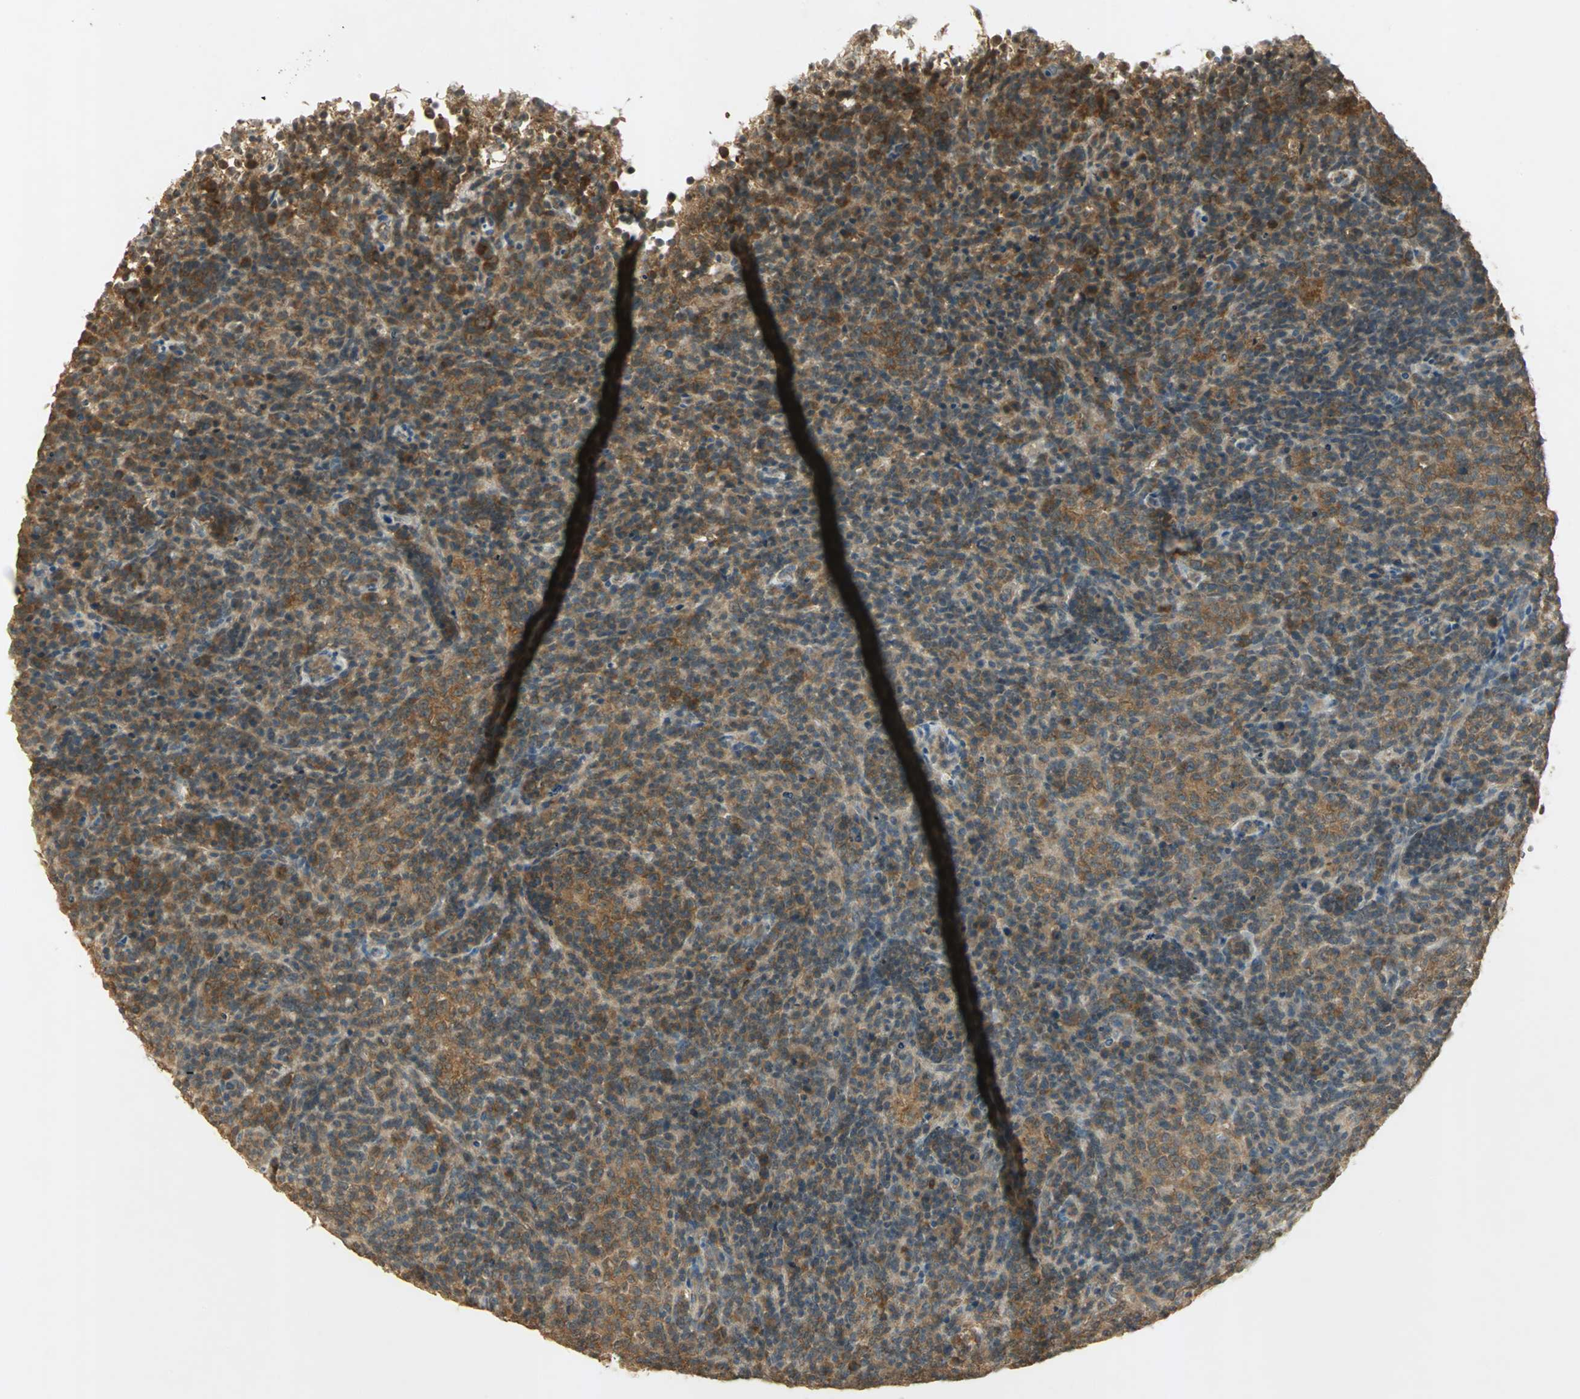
{"staining": {"intensity": "strong", "quantity": "25%-75%", "location": "cytoplasmic/membranous"}, "tissue": "lymphoma", "cell_type": "Tumor cells", "image_type": "cancer", "snomed": [{"axis": "morphology", "description": "Malignant lymphoma, non-Hodgkin's type, High grade"}, {"axis": "topography", "description": "Lymph node"}], "caption": "Lymphoma was stained to show a protein in brown. There is high levels of strong cytoplasmic/membranous staining in about 25%-75% of tumor cells.", "gene": "KEAP1", "patient": {"sex": "female", "age": 76}}